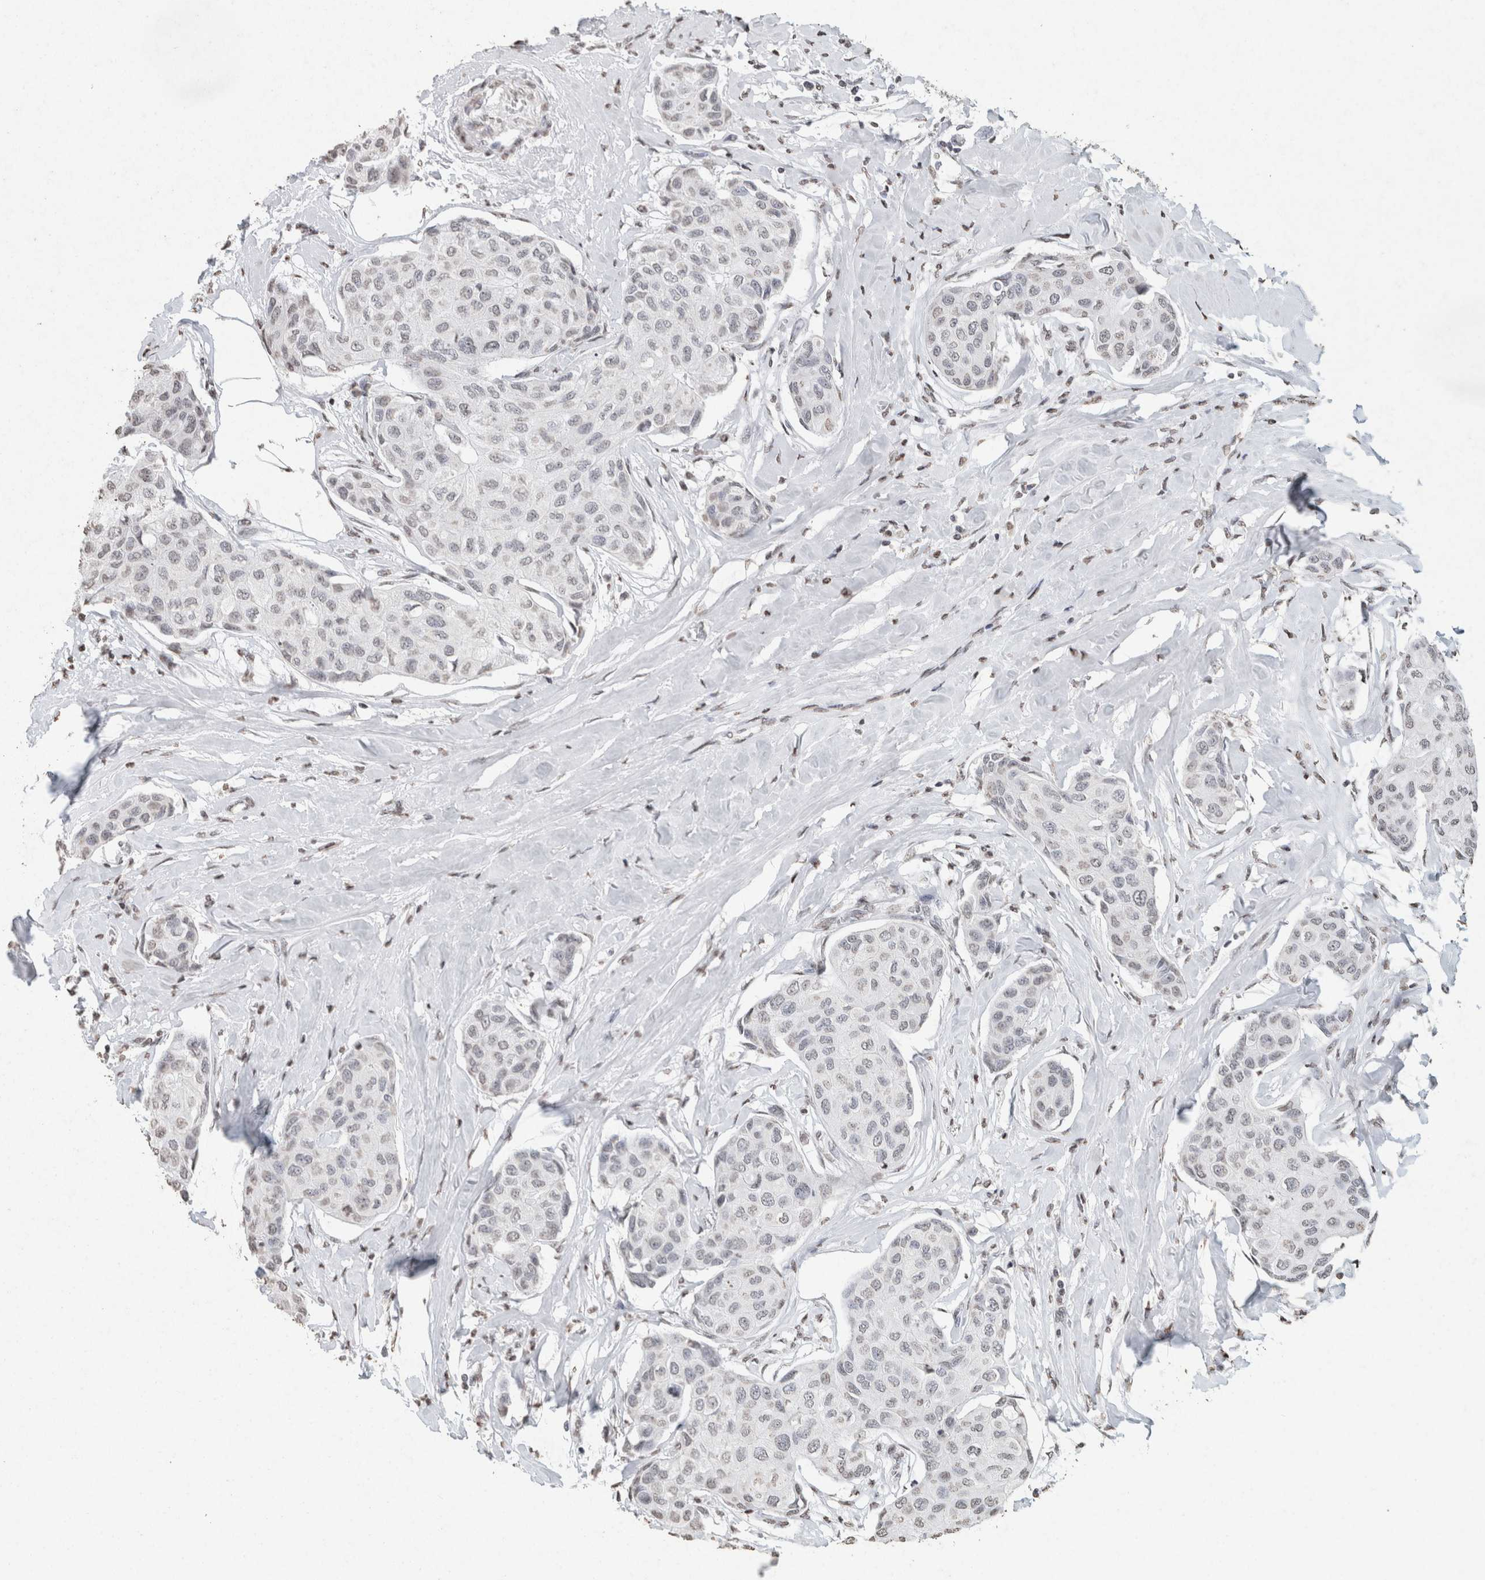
{"staining": {"intensity": "negative", "quantity": "none", "location": "none"}, "tissue": "breast cancer", "cell_type": "Tumor cells", "image_type": "cancer", "snomed": [{"axis": "morphology", "description": "Duct carcinoma"}, {"axis": "topography", "description": "Breast"}], "caption": "Tumor cells show no significant protein staining in breast invasive ductal carcinoma. Nuclei are stained in blue.", "gene": "CNTN1", "patient": {"sex": "female", "age": 80}}